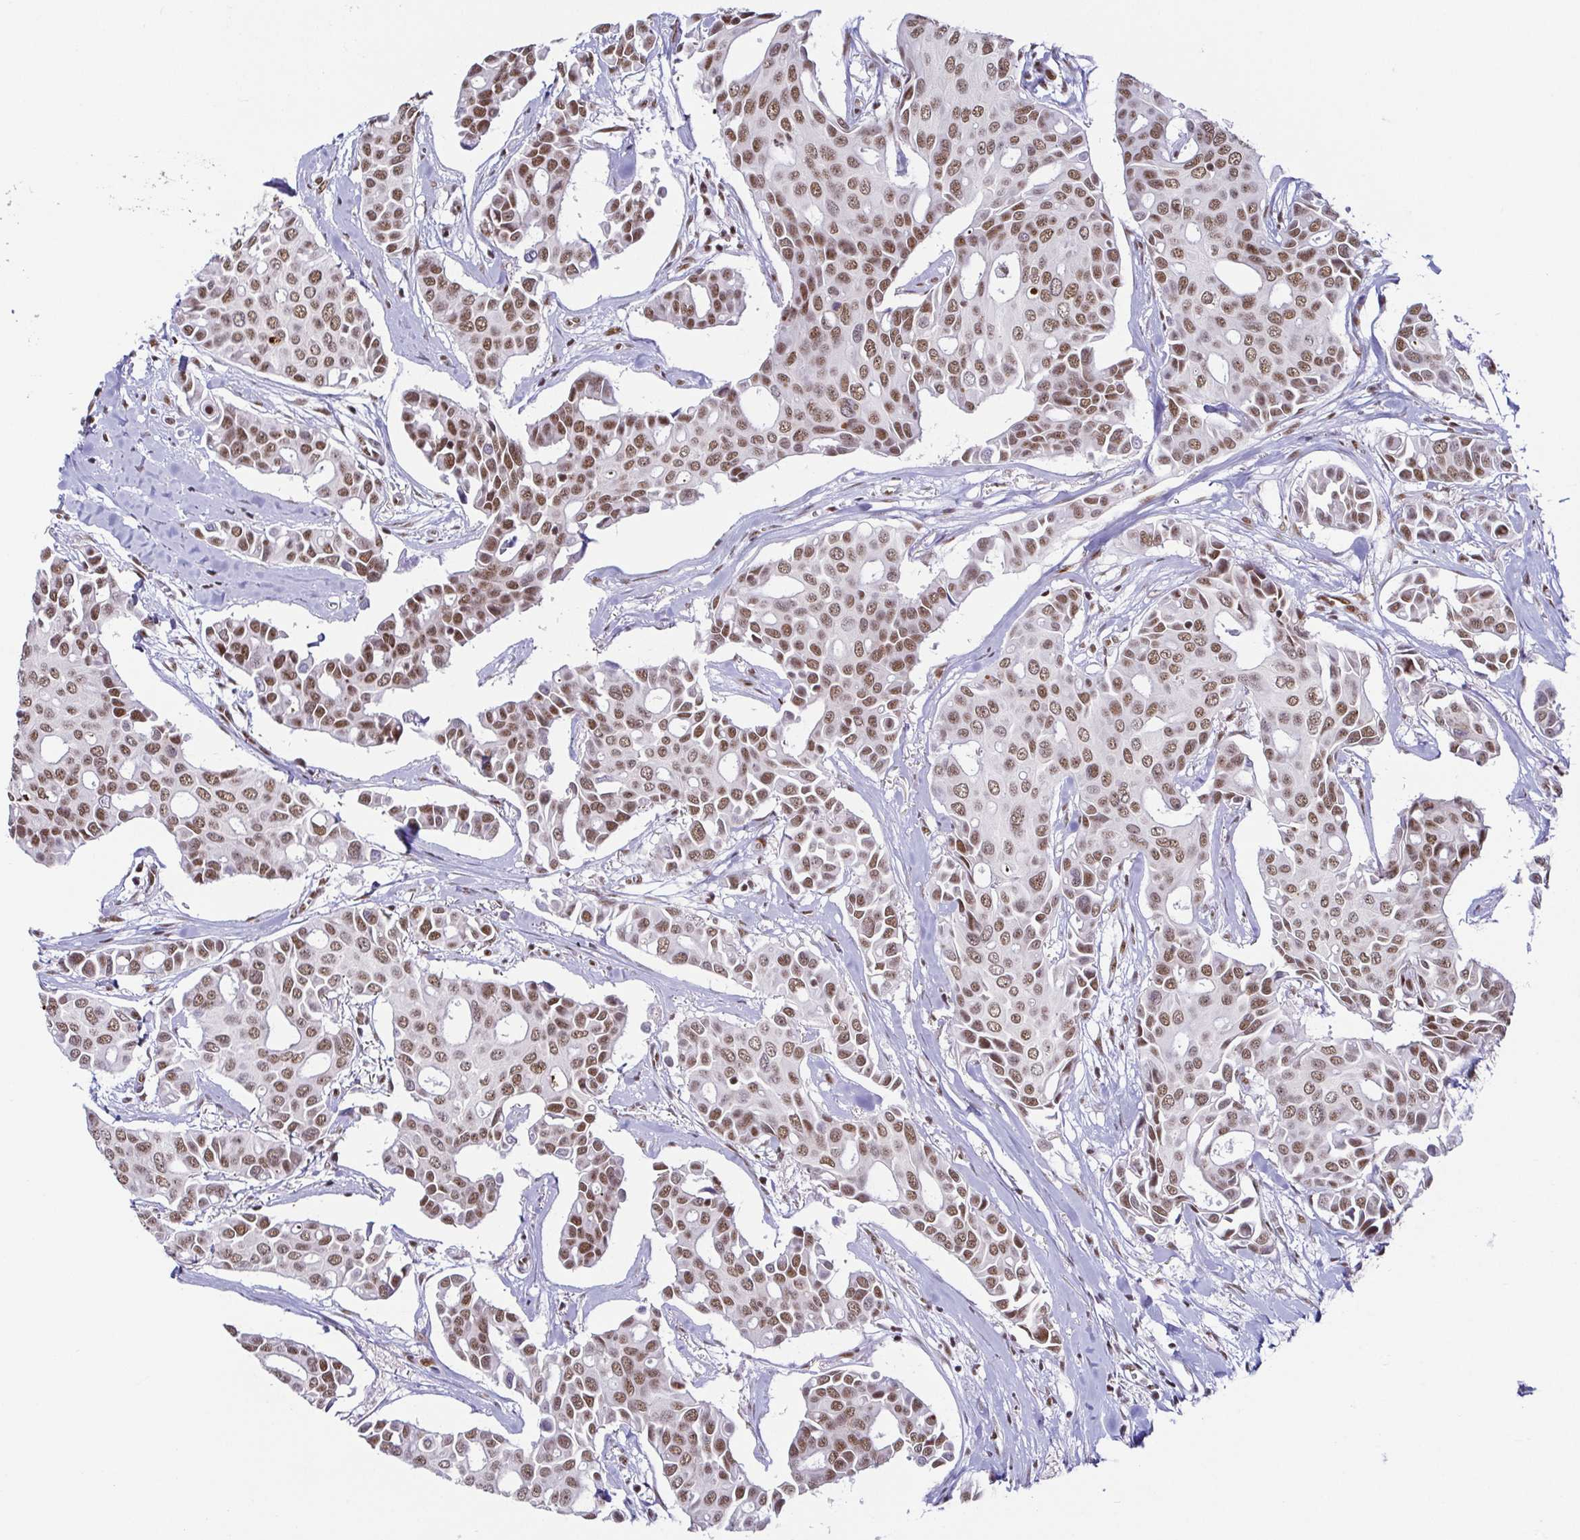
{"staining": {"intensity": "moderate", "quantity": ">75%", "location": "nuclear"}, "tissue": "breast cancer", "cell_type": "Tumor cells", "image_type": "cancer", "snomed": [{"axis": "morphology", "description": "Duct carcinoma"}, {"axis": "topography", "description": "Breast"}], "caption": "Infiltrating ductal carcinoma (breast) stained with DAB (3,3'-diaminobenzidine) immunohistochemistry (IHC) shows medium levels of moderate nuclear positivity in approximately >75% of tumor cells.", "gene": "EWSR1", "patient": {"sex": "female", "age": 54}}